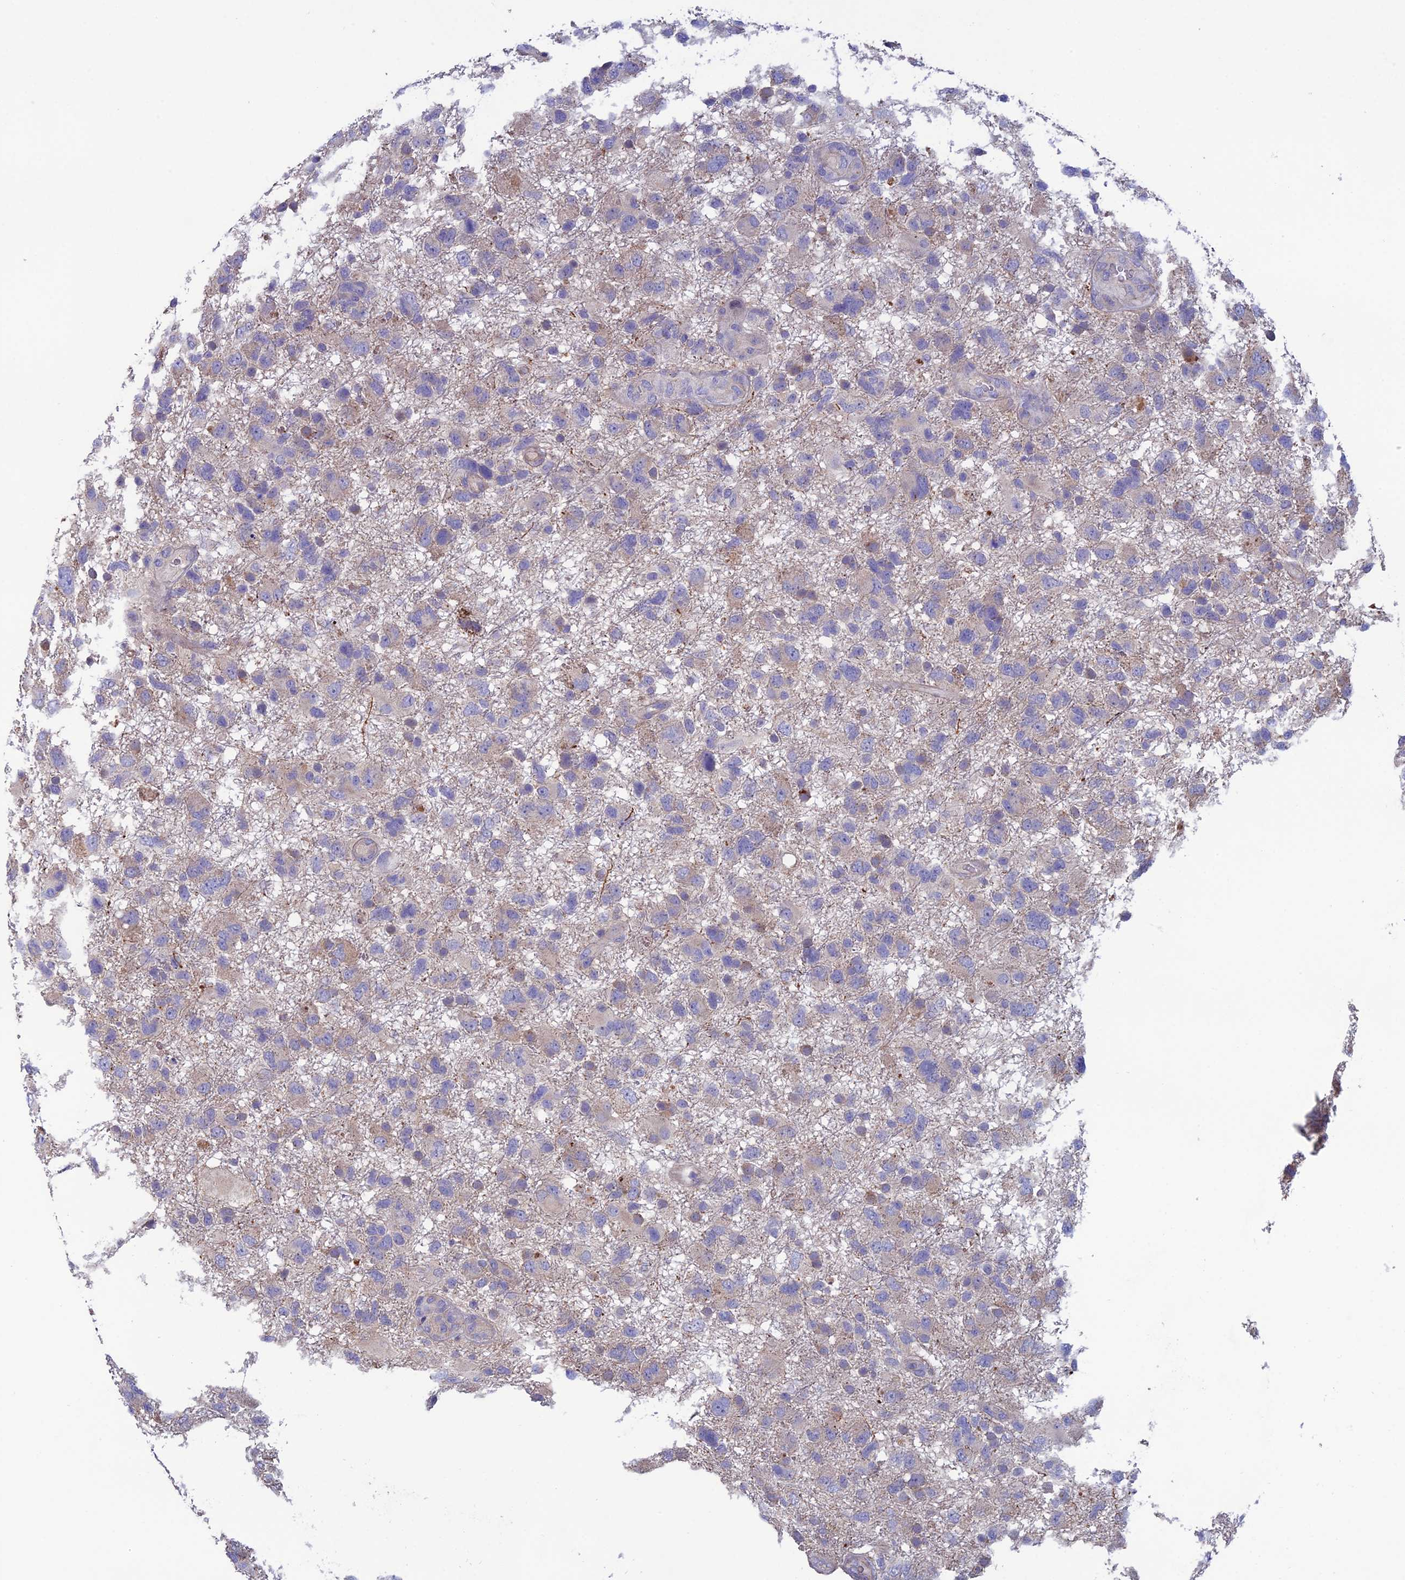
{"staining": {"intensity": "negative", "quantity": "none", "location": "none"}, "tissue": "glioma", "cell_type": "Tumor cells", "image_type": "cancer", "snomed": [{"axis": "morphology", "description": "Glioma, malignant, High grade"}, {"axis": "topography", "description": "Brain"}], "caption": "High power microscopy micrograph of an IHC micrograph of malignant glioma (high-grade), revealing no significant staining in tumor cells.", "gene": "C15orf62", "patient": {"sex": "male", "age": 61}}